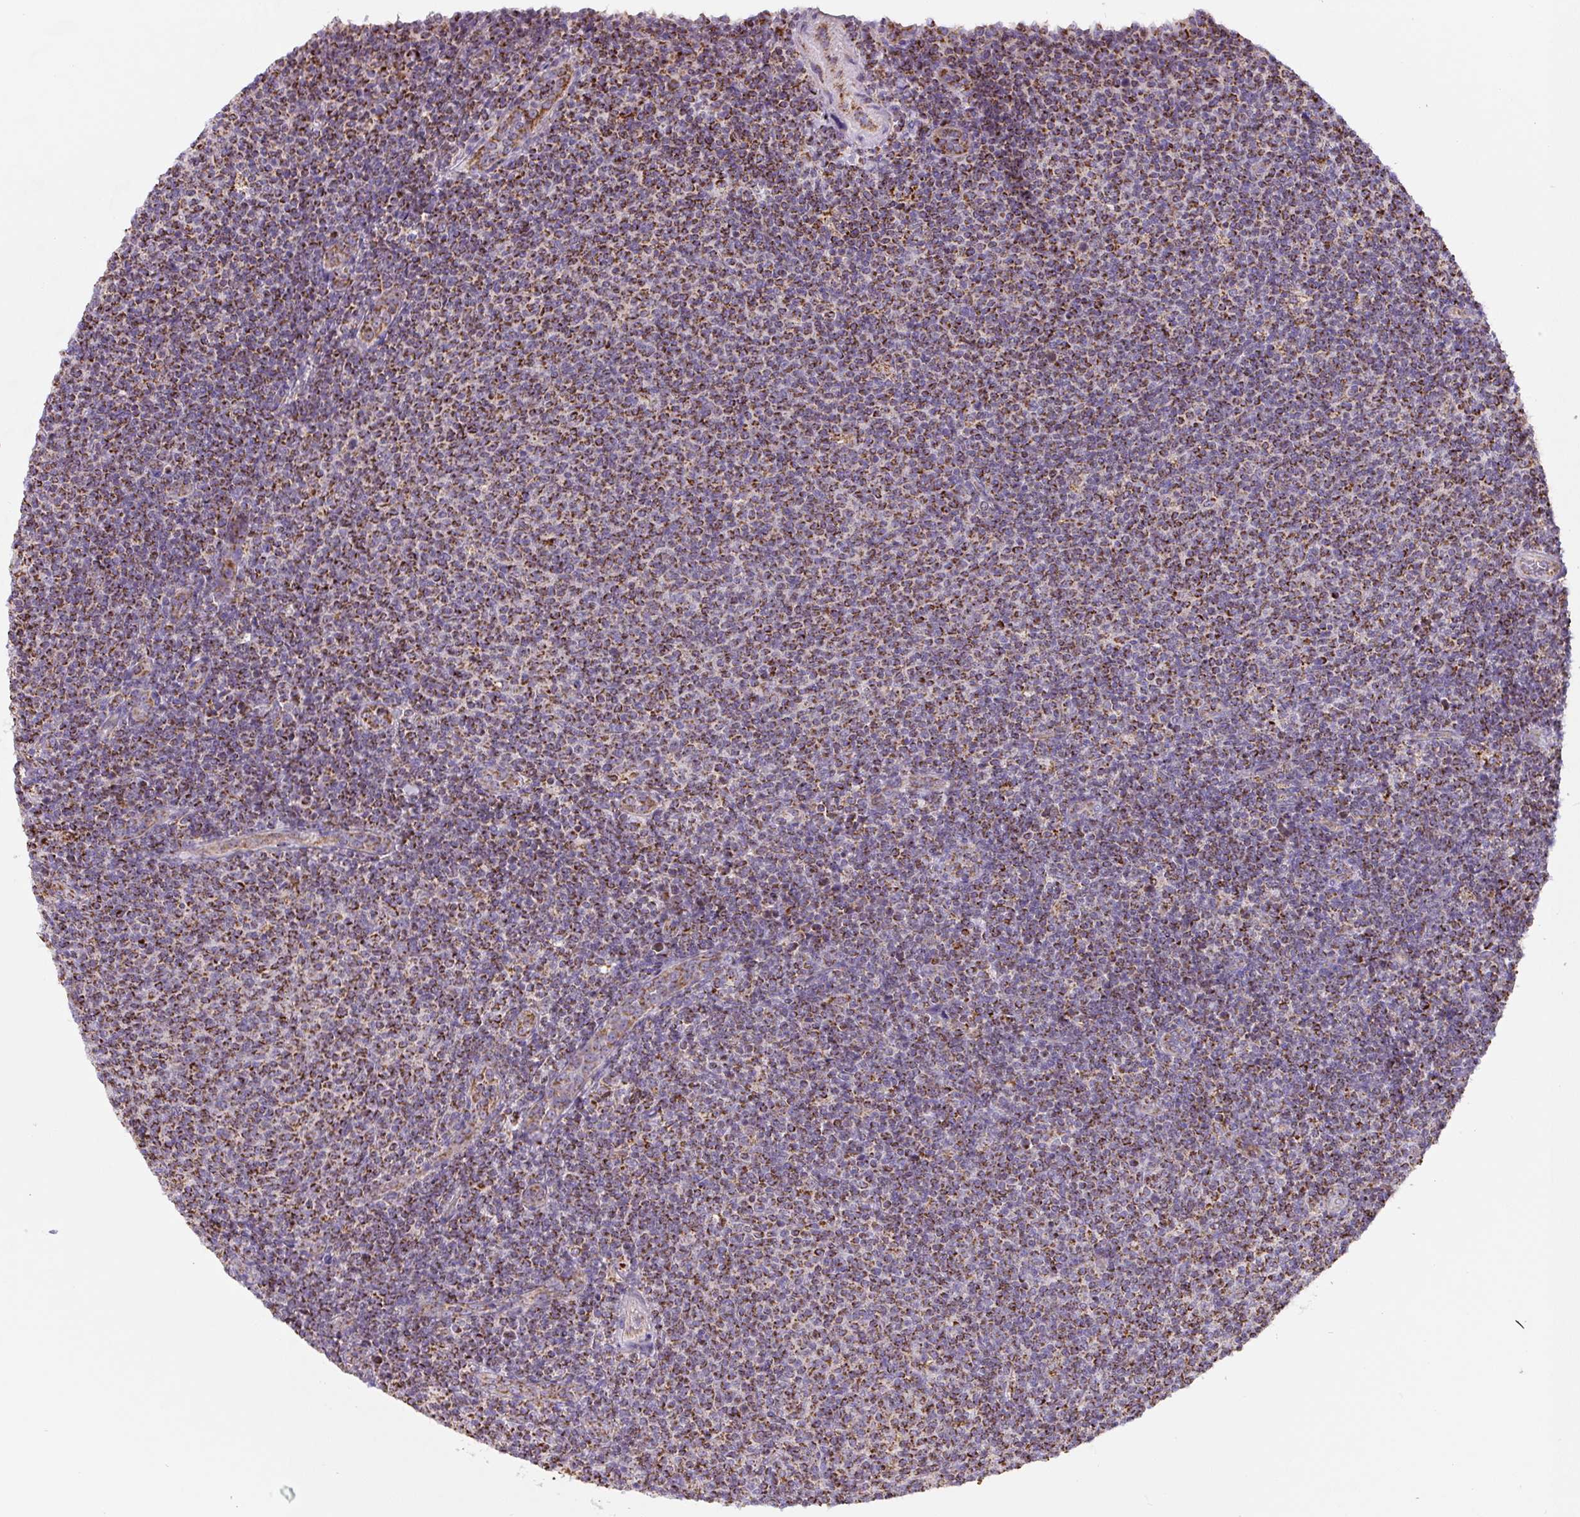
{"staining": {"intensity": "strong", "quantity": ">75%", "location": "cytoplasmic/membranous"}, "tissue": "lymphoma", "cell_type": "Tumor cells", "image_type": "cancer", "snomed": [{"axis": "morphology", "description": "Malignant lymphoma, non-Hodgkin's type, Low grade"}, {"axis": "topography", "description": "Lymph node"}], "caption": "Immunohistochemical staining of human low-grade malignant lymphoma, non-Hodgkin's type reveals high levels of strong cytoplasmic/membranous protein positivity in about >75% of tumor cells.", "gene": "MT-CO2", "patient": {"sex": "male", "age": 66}}